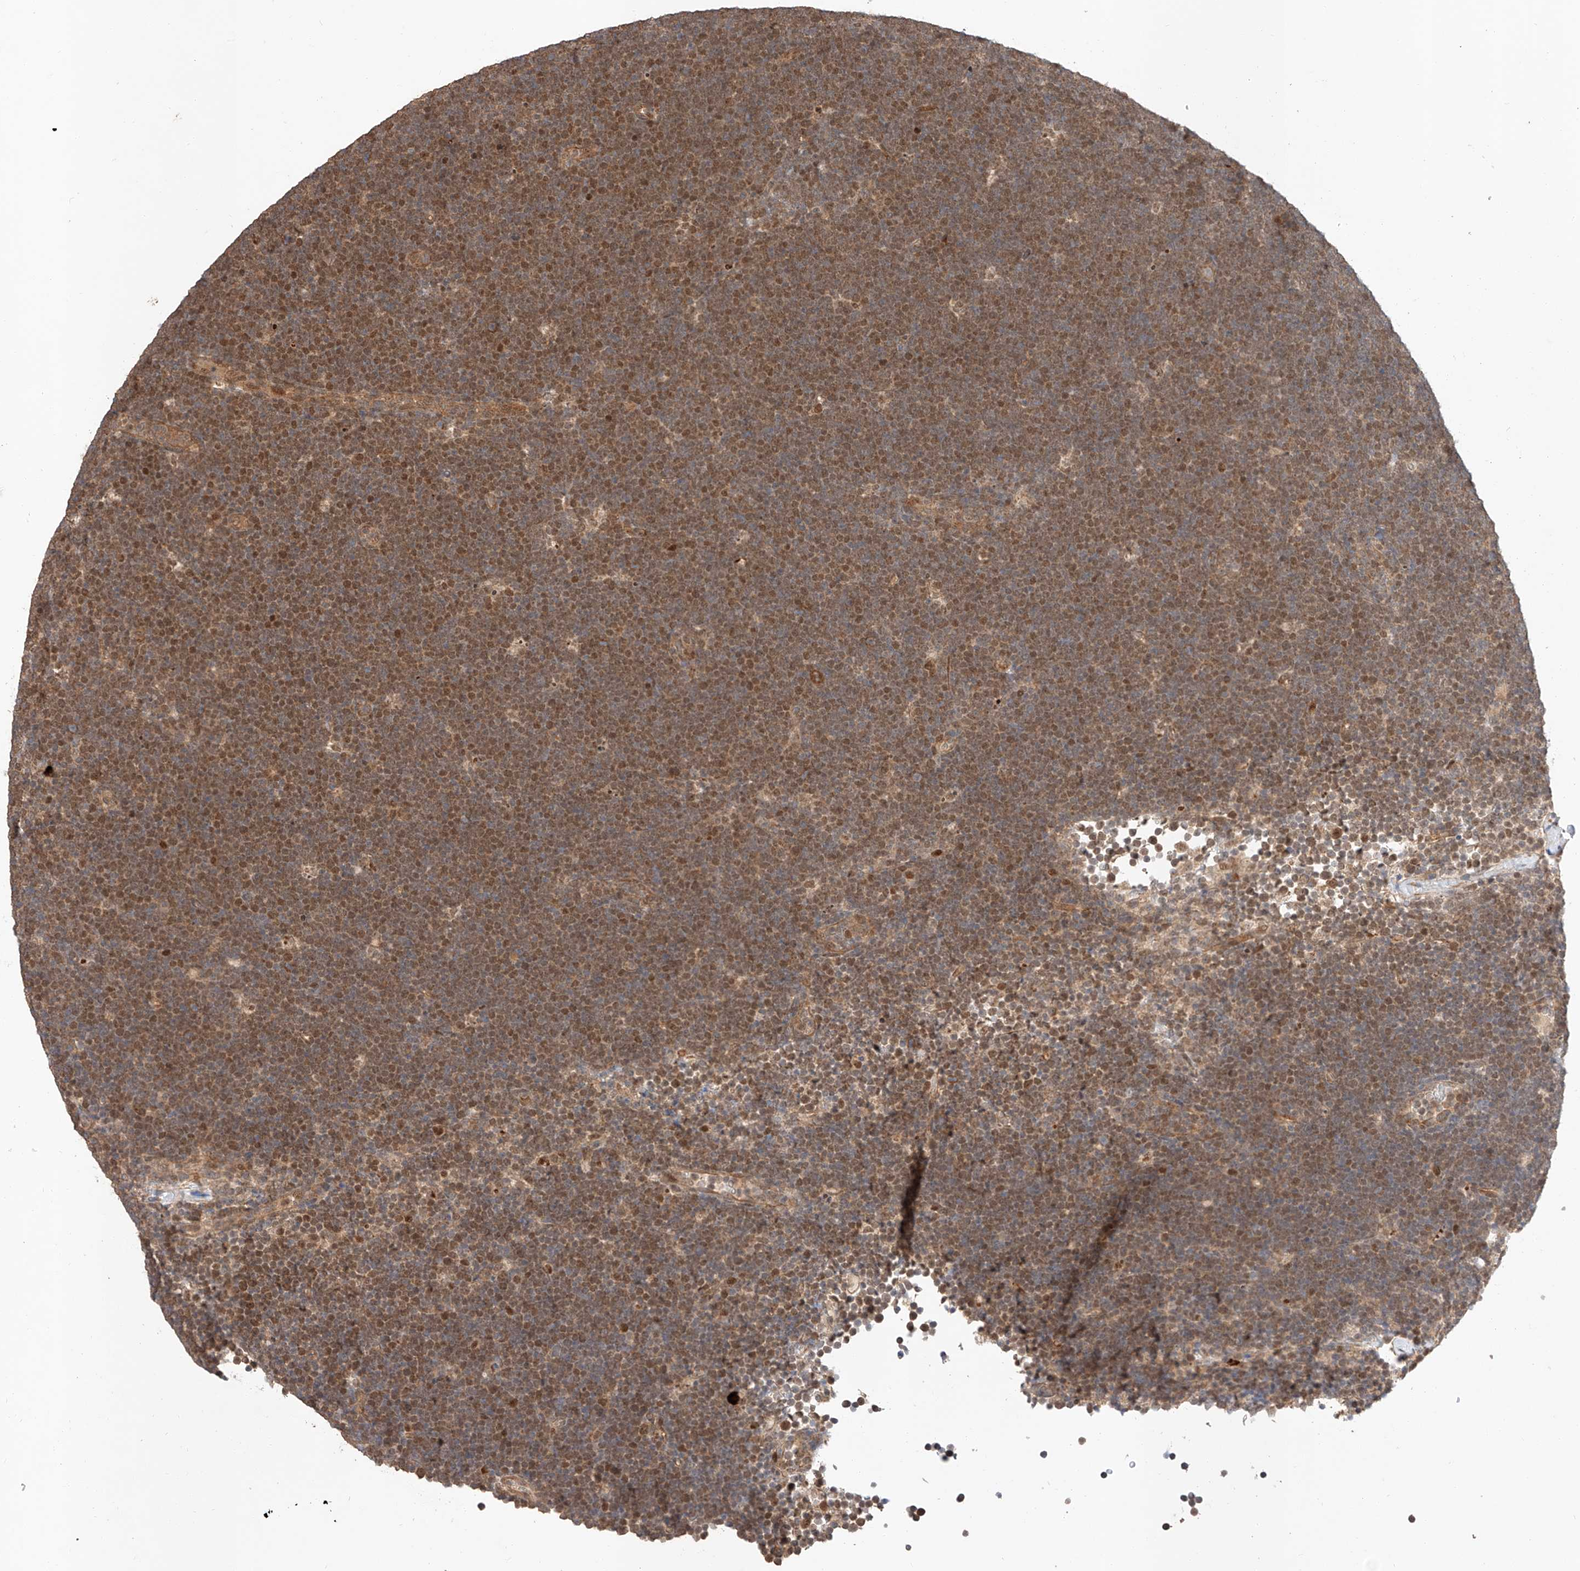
{"staining": {"intensity": "moderate", "quantity": "25%-75%", "location": "nuclear"}, "tissue": "lymphoma", "cell_type": "Tumor cells", "image_type": "cancer", "snomed": [{"axis": "morphology", "description": "Malignant lymphoma, non-Hodgkin's type, High grade"}, {"axis": "topography", "description": "Lymph node"}], "caption": "This micrograph shows high-grade malignant lymphoma, non-Hodgkin's type stained with immunohistochemistry to label a protein in brown. The nuclear of tumor cells show moderate positivity for the protein. Nuclei are counter-stained blue.", "gene": "RAB23", "patient": {"sex": "male", "age": 13}}